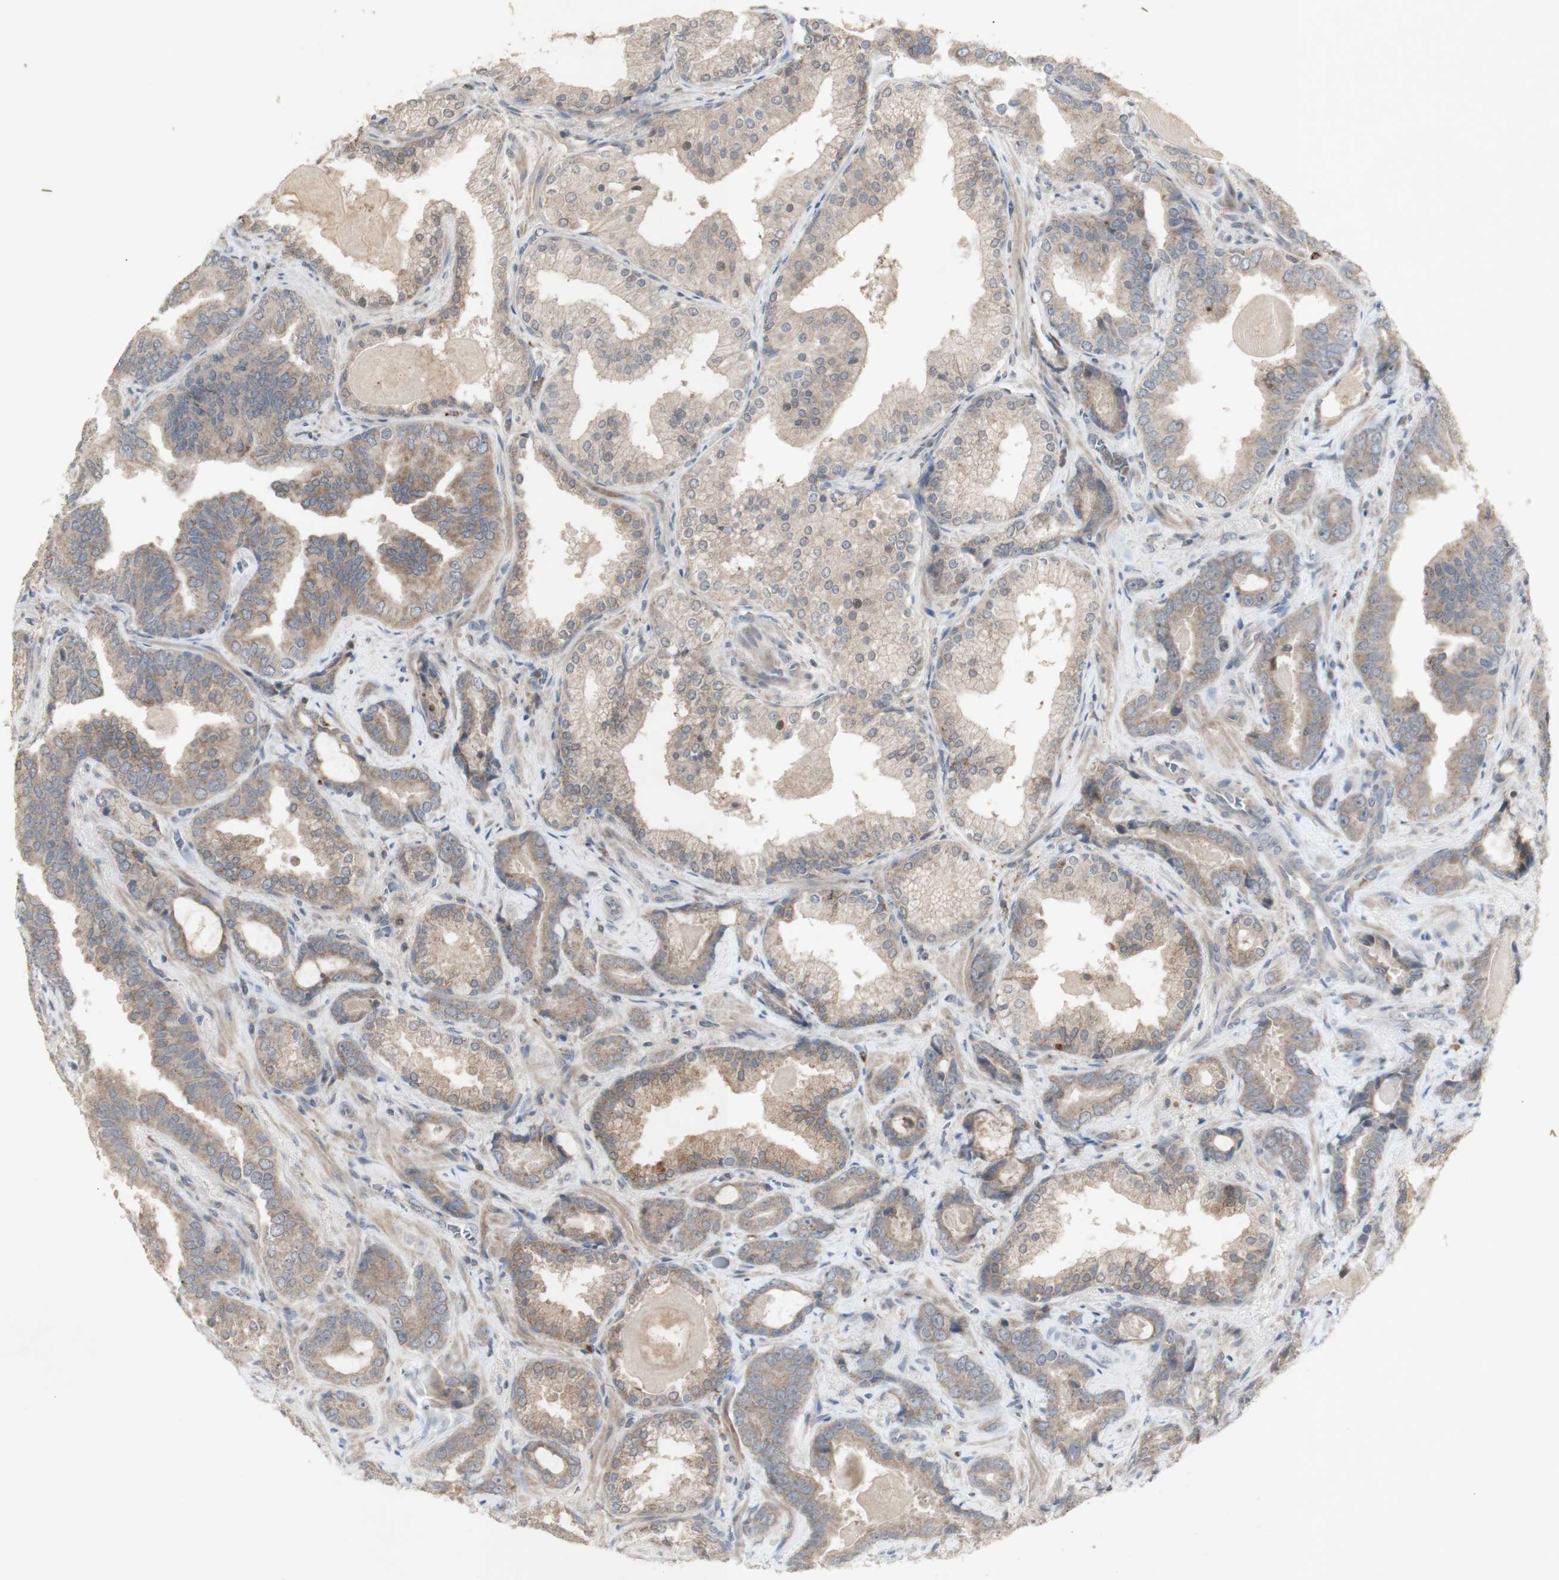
{"staining": {"intensity": "moderate", "quantity": ">75%", "location": "cytoplasmic/membranous"}, "tissue": "prostate cancer", "cell_type": "Tumor cells", "image_type": "cancer", "snomed": [{"axis": "morphology", "description": "Adenocarcinoma, Low grade"}, {"axis": "topography", "description": "Prostate"}], "caption": "There is medium levels of moderate cytoplasmic/membranous staining in tumor cells of prostate cancer (adenocarcinoma (low-grade)), as demonstrated by immunohistochemical staining (brown color).", "gene": "INS", "patient": {"sex": "male", "age": 60}}